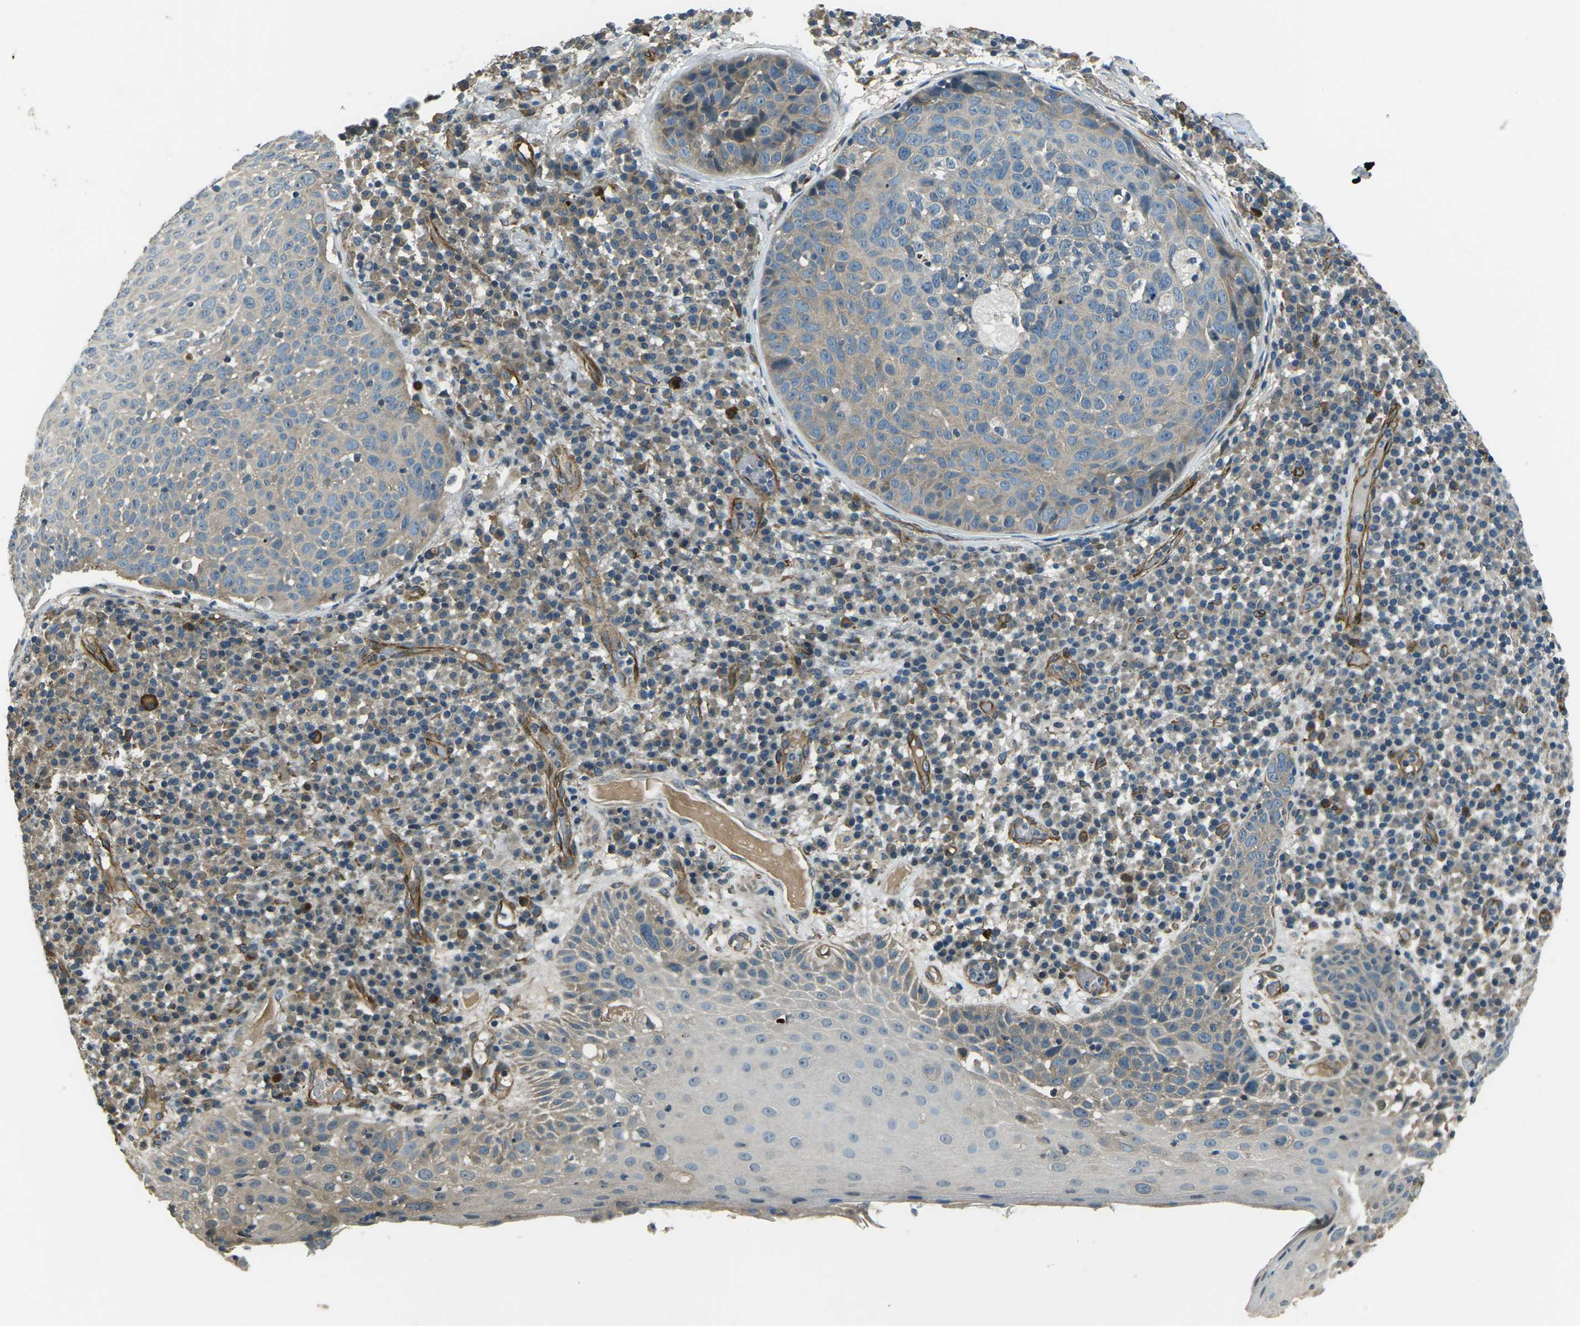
{"staining": {"intensity": "weak", "quantity": "25%-75%", "location": "cytoplasmic/membranous"}, "tissue": "skin cancer", "cell_type": "Tumor cells", "image_type": "cancer", "snomed": [{"axis": "morphology", "description": "Squamous cell carcinoma in situ, NOS"}, {"axis": "morphology", "description": "Squamous cell carcinoma, NOS"}, {"axis": "topography", "description": "Skin"}], "caption": "IHC (DAB (3,3'-diaminobenzidine)) staining of human skin cancer (squamous cell carcinoma in situ) displays weak cytoplasmic/membranous protein positivity in approximately 25%-75% of tumor cells. Nuclei are stained in blue.", "gene": "AFAP1", "patient": {"sex": "male", "age": 93}}